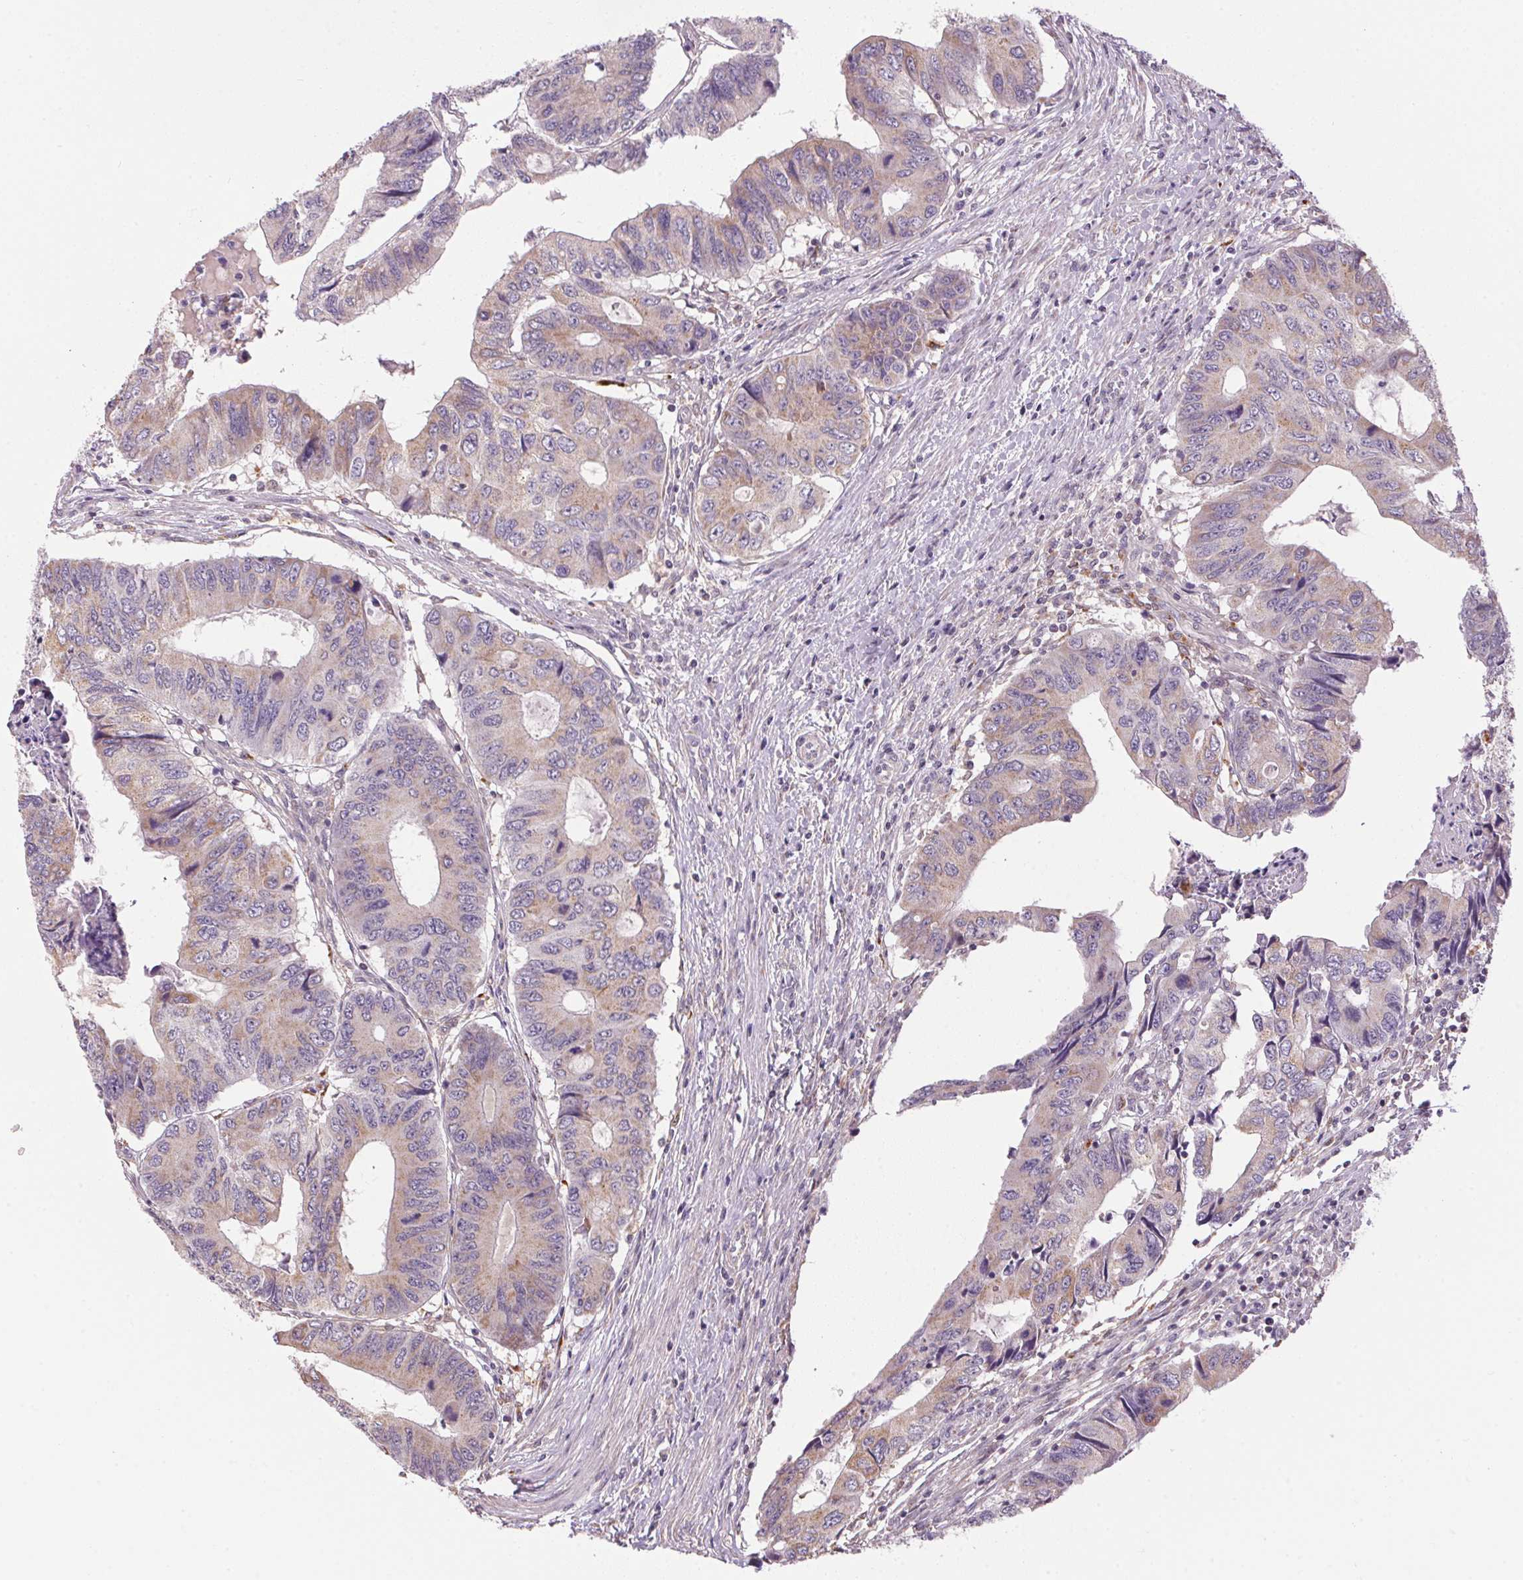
{"staining": {"intensity": "weak", "quantity": "<25%", "location": "cytoplasmic/membranous"}, "tissue": "colorectal cancer", "cell_type": "Tumor cells", "image_type": "cancer", "snomed": [{"axis": "morphology", "description": "Adenocarcinoma, NOS"}, {"axis": "topography", "description": "Colon"}], "caption": "The image demonstrates no significant staining in tumor cells of colorectal cancer.", "gene": "ADH5", "patient": {"sex": "male", "age": 53}}